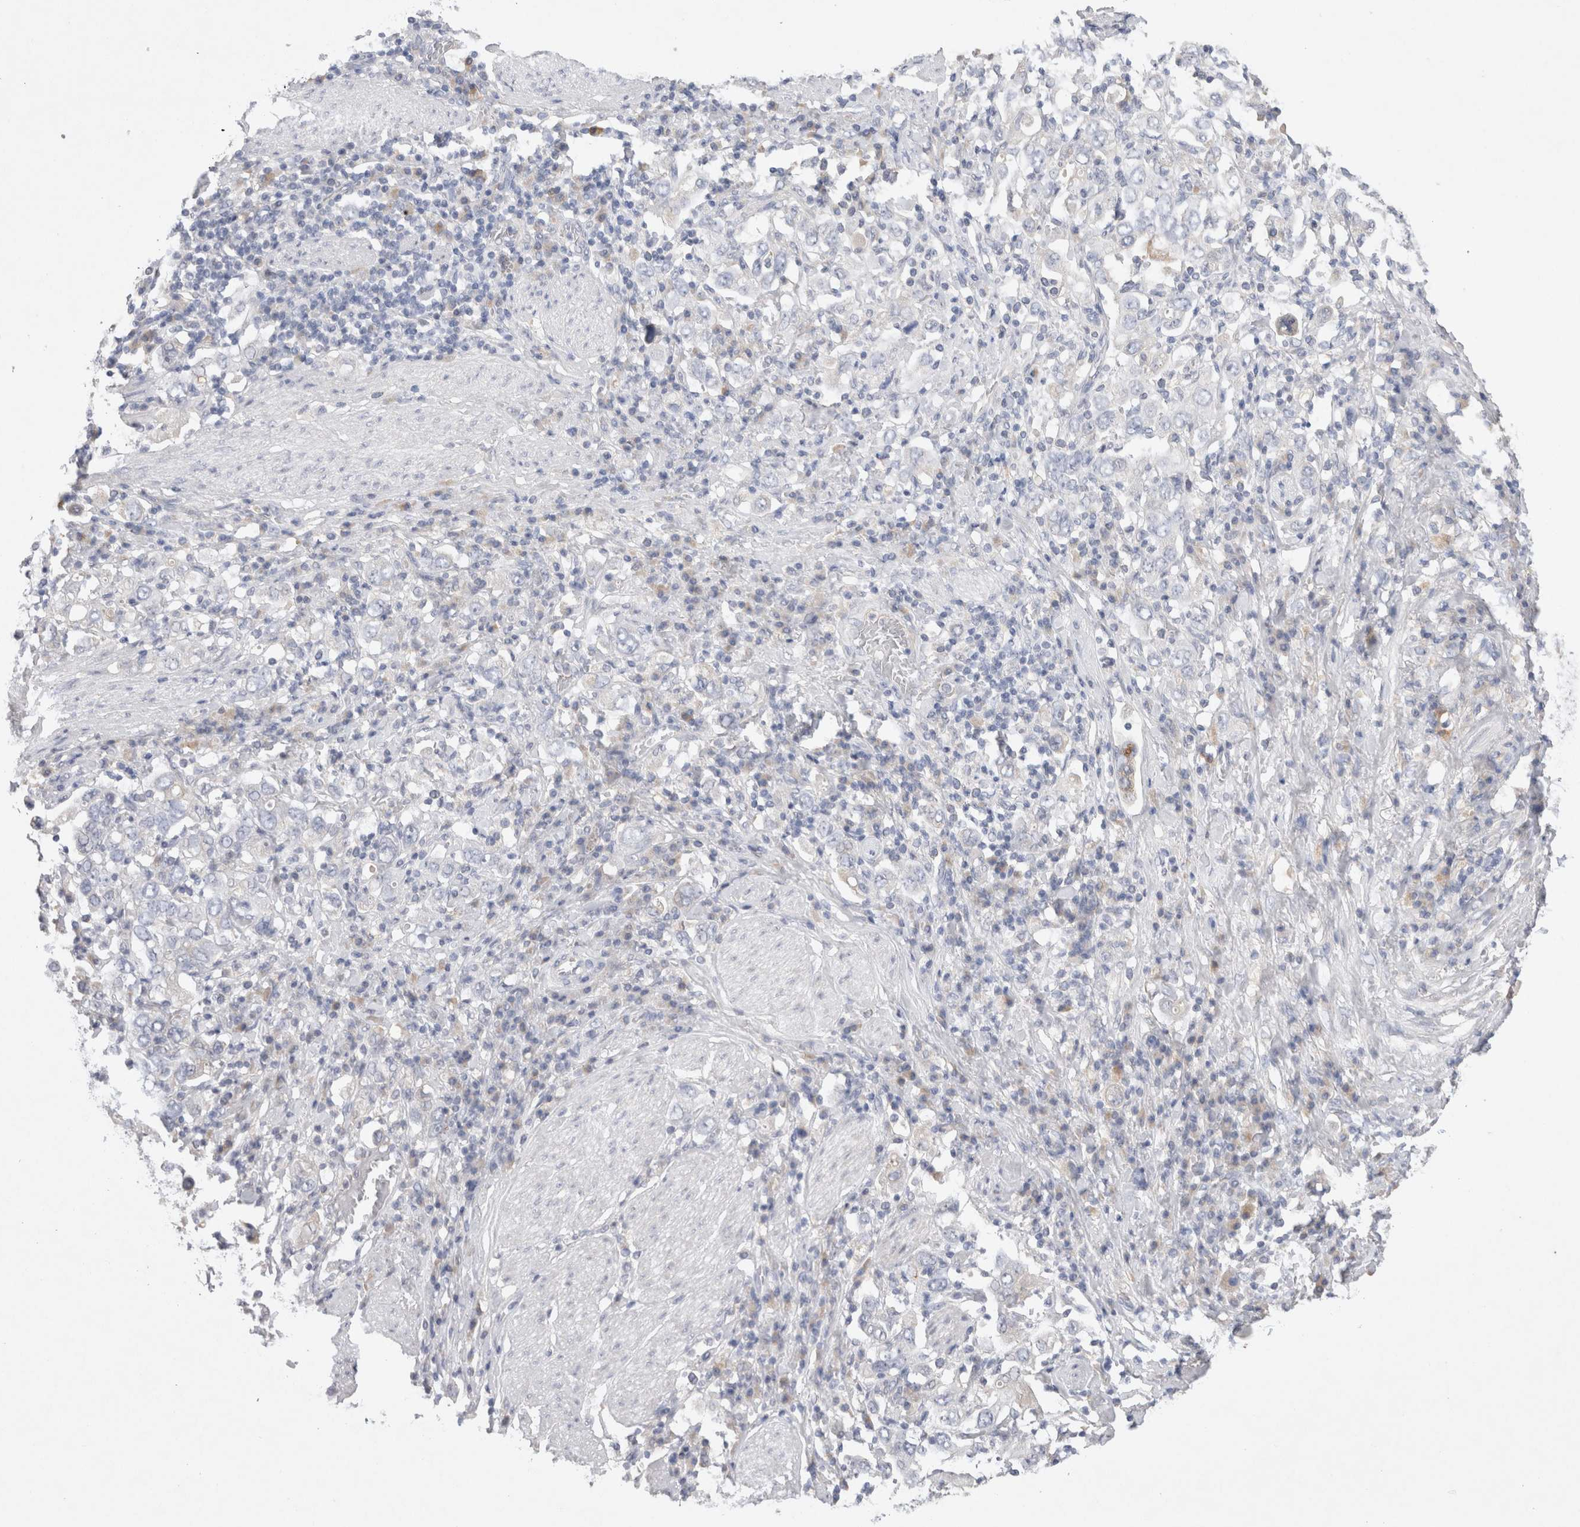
{"staining": {"intensity": "negative", "quantity": "none", "location": "none"}, "tissue": "stomach cancer", "cell_type": "Tumor cells", "image_type": "cancer", "snomed": [{"axis": "morphology", "description": "Adenocarcinoma, NOS"}, {"axis": "topography", "description": "Stomach, upper"}], "caption": "Immunohistochemistry (IHC) of human adenocarcinoma (stomach) demonstrates no positivity in tumor cells. Nuclei are stained in blue.", "gene": "GAS1", "patient": {"sex": "male", "age": 62}}